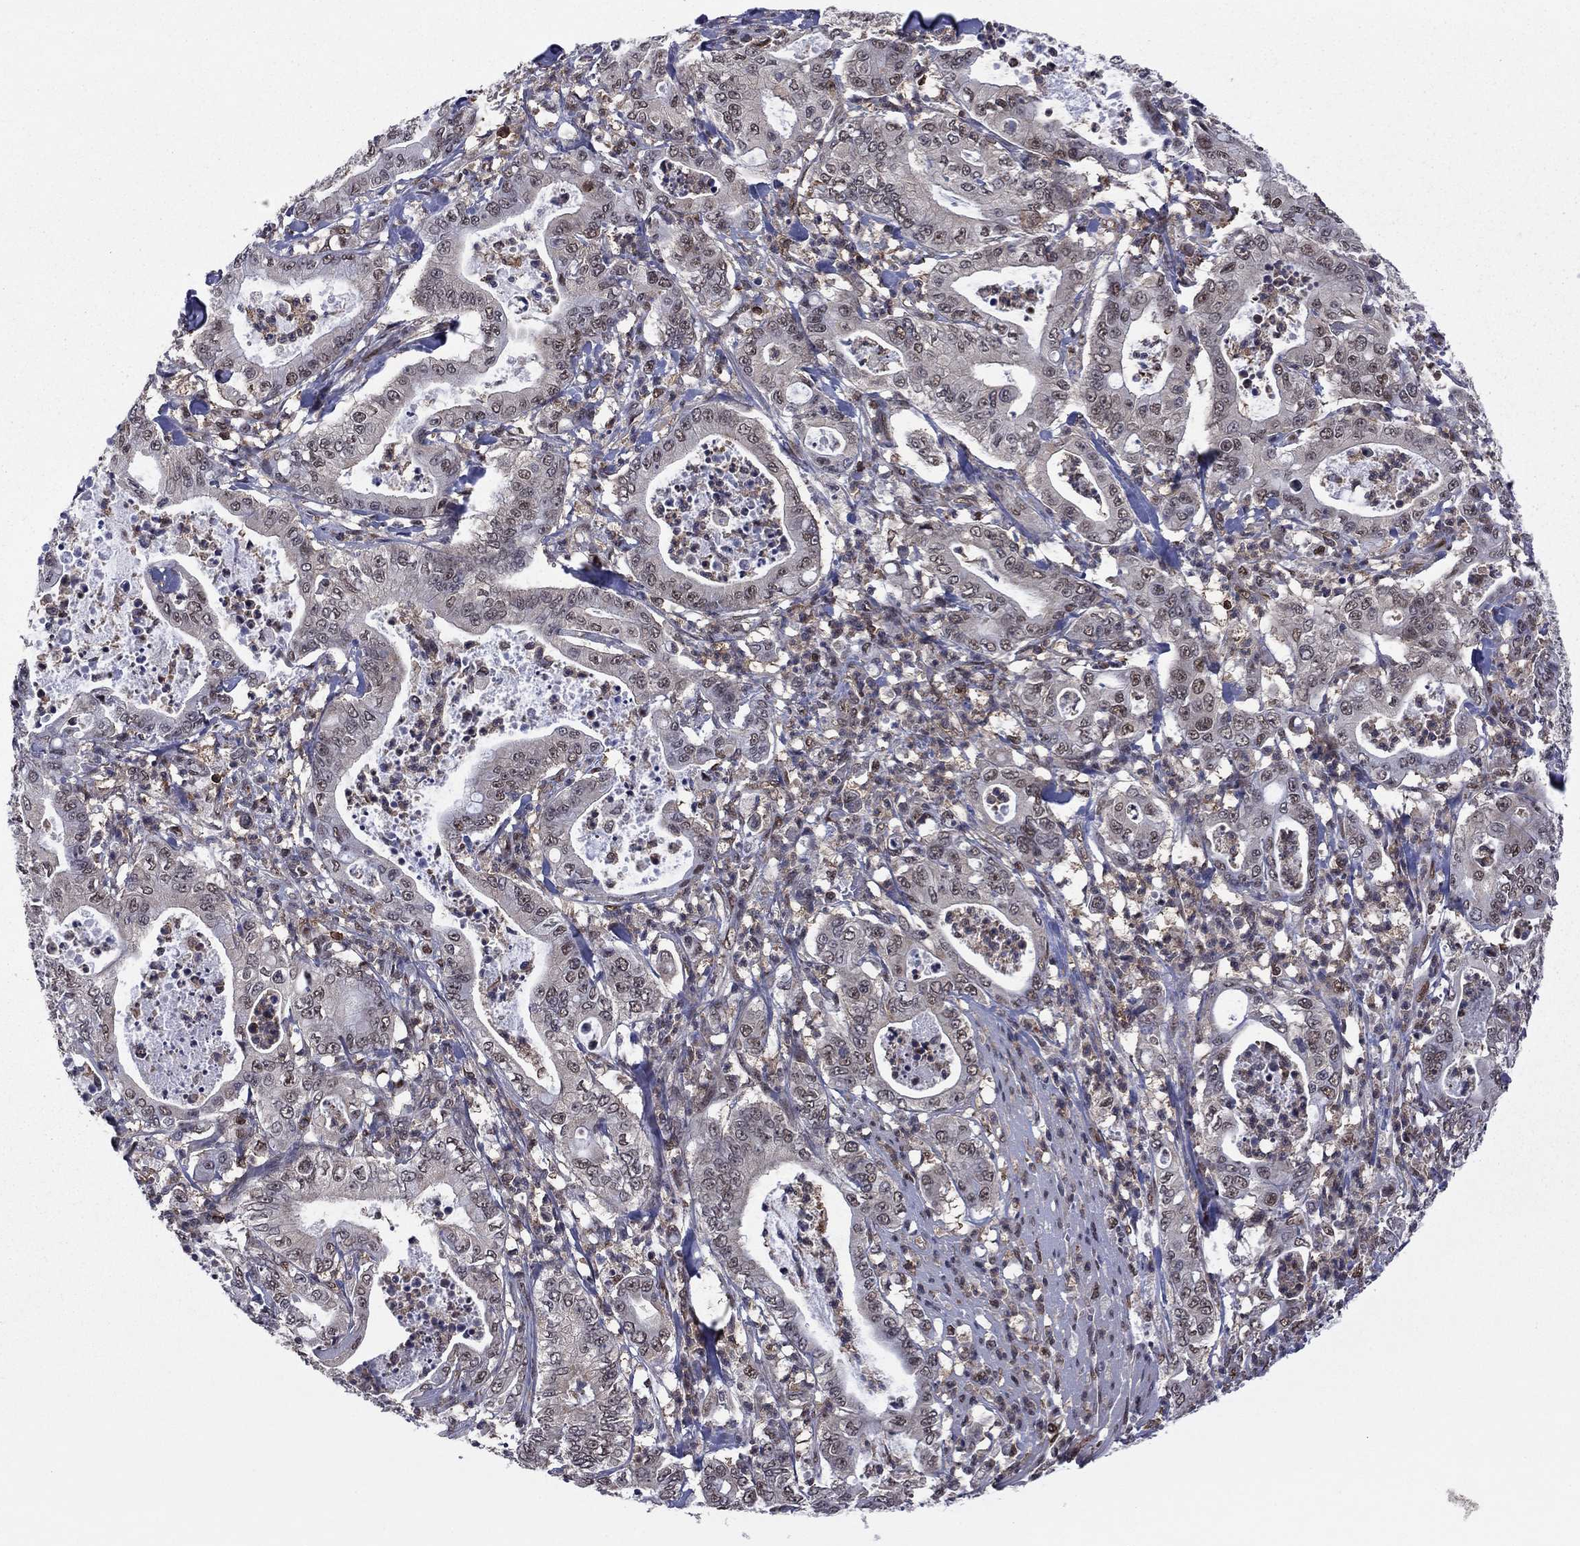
{"staining": {"intensity": "negative", "quantity": "none", "location": "none"}, "tissue": "pancreatic cancer", "cell_type": "Tumor cells", "image_type": "cancer", "snomed": [{"axis": "morphology", "description": "Adenocarcinoma, NOS"}, {"axis": "topography", "description": "Pancreas"}], "caption": "Photomicrograph shows no significant protein expression in tumor cells of pancreatic cancer.", "gene": "PSMD2", "patient": {"sex": "male", "age": 71}}